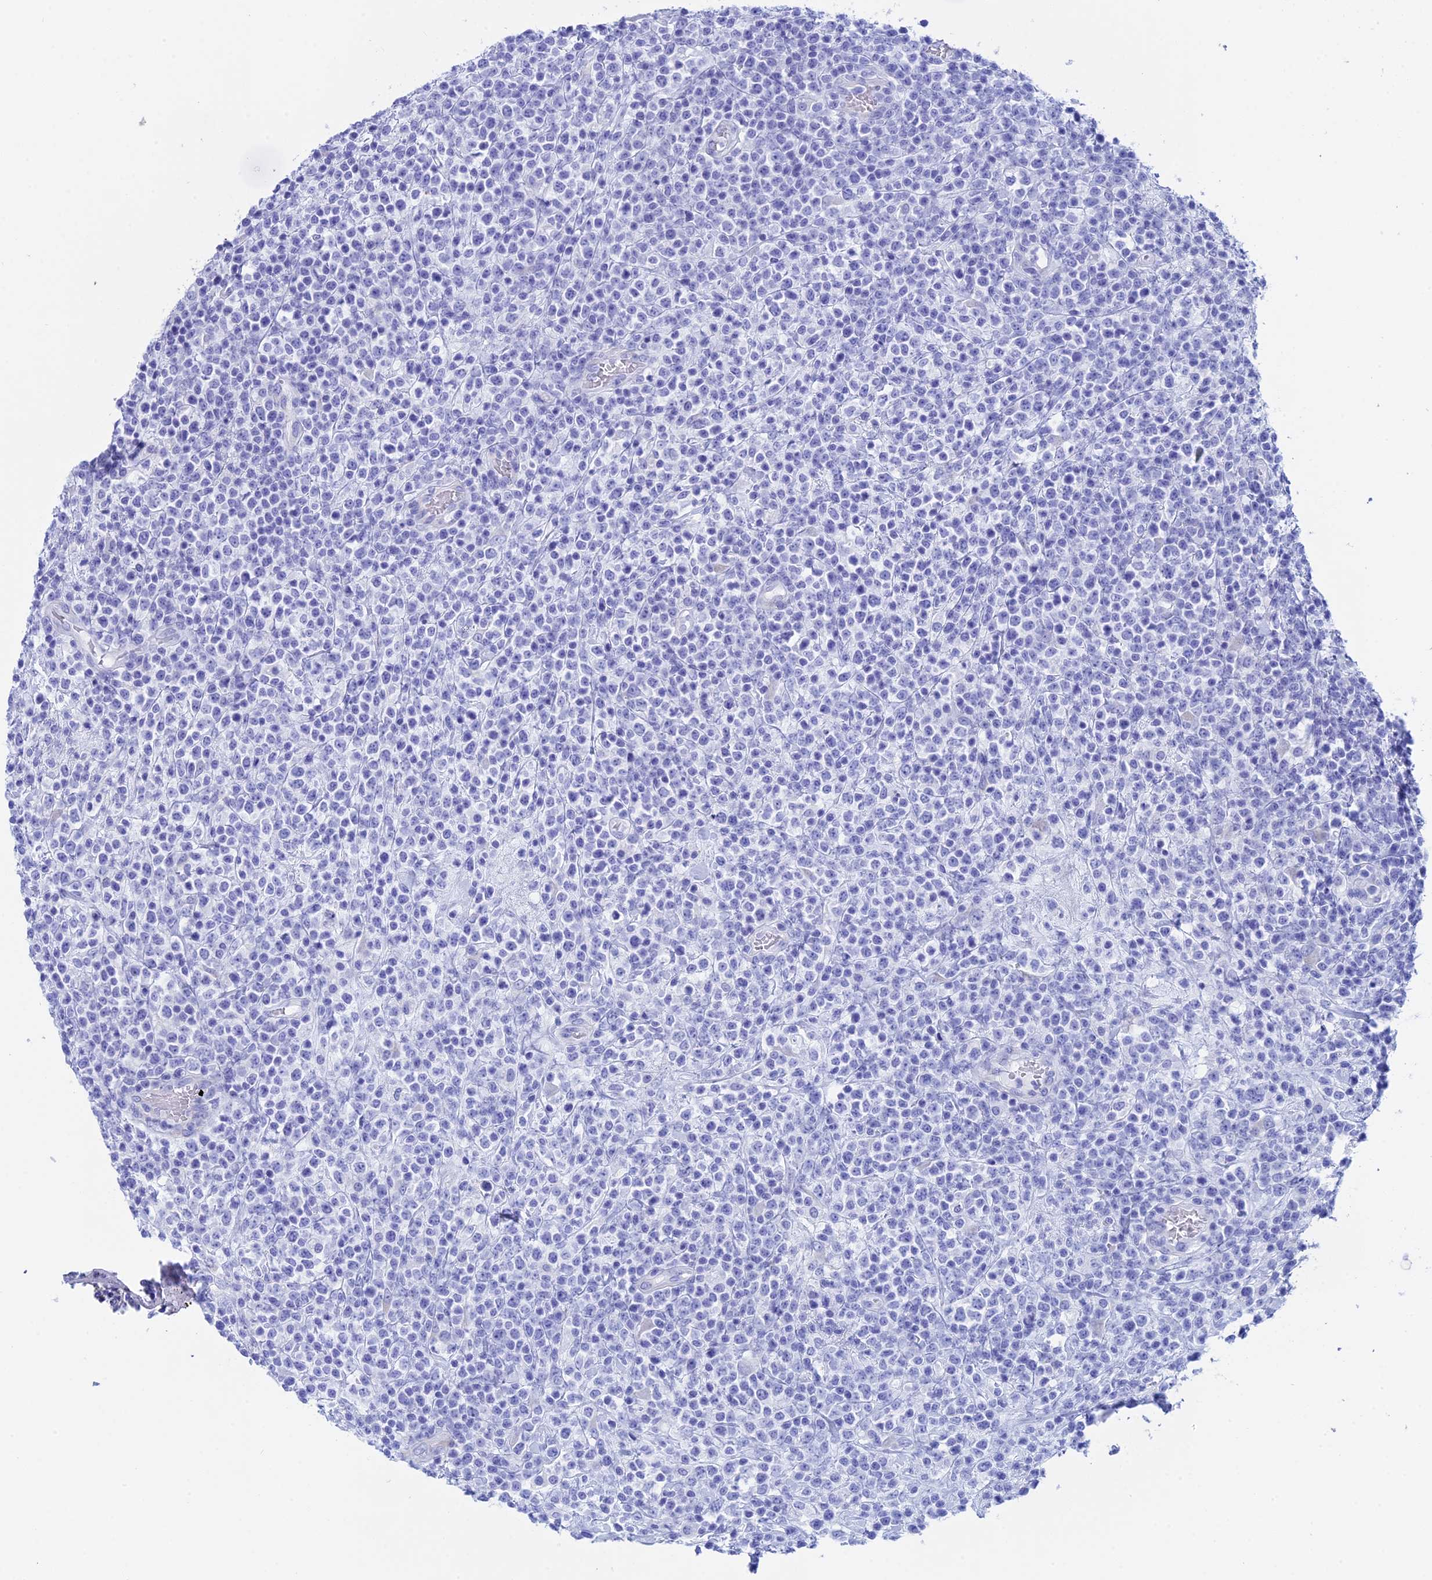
{"staining": {"intensity": "negative", "quantity": "none", "location": "none"}, "tissue": "lymphoma", "cell_type": "Tumor cells", "image_type": "cancer", "snomed": [{"axis": "morphology", "description": "Malignant lymphoma, non-Hodgkin's type, High grade"}, {"axis": "topography", "description": "Colon"}], "caption": "Histopathology image shows no protein expression in tumor cells of lymphoma tissue.", "gene": "TEX101", "patient": {"sex": "female", "age": 53}}